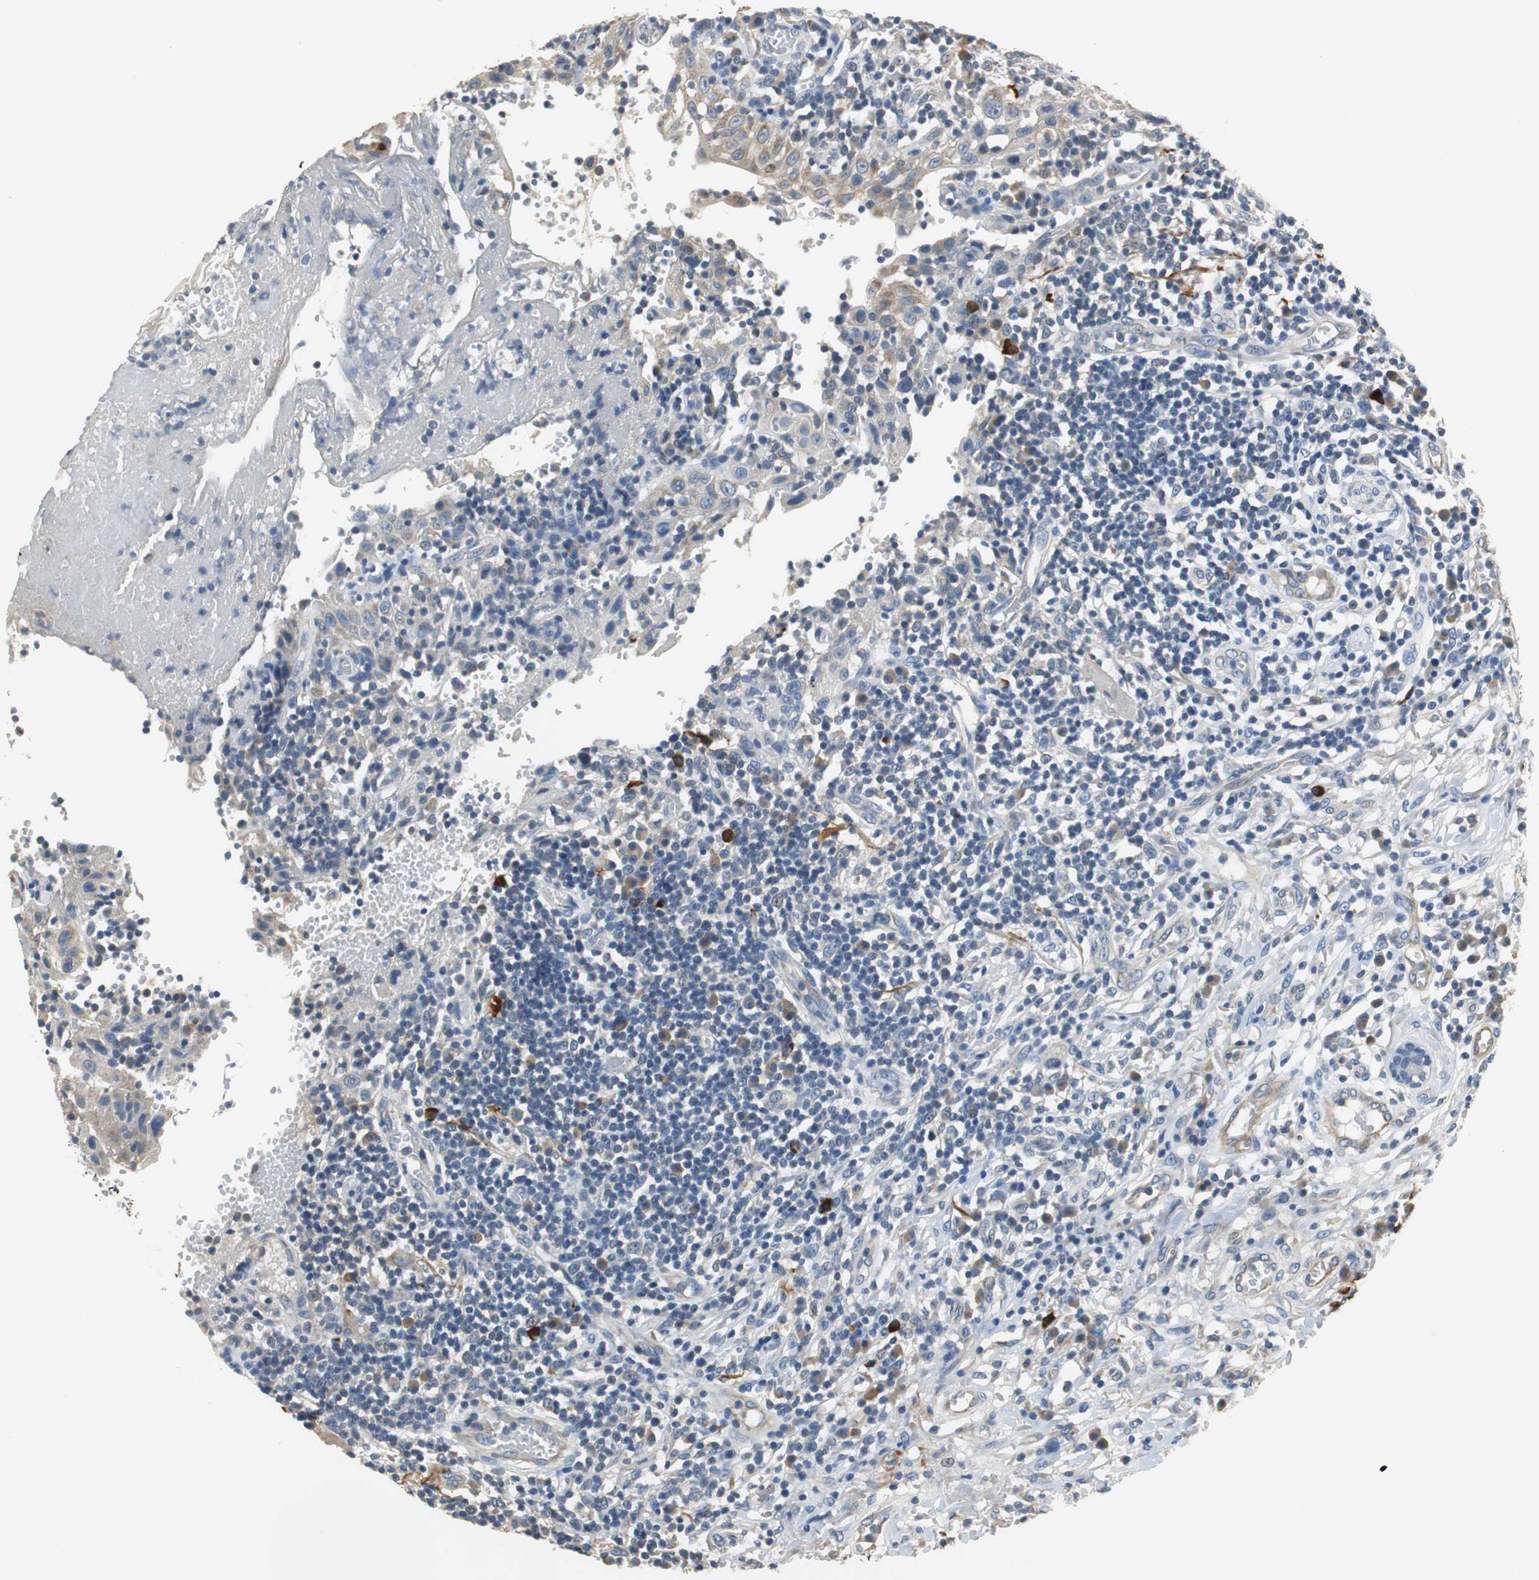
{"staining": {"intensity": "weak", "quantity": "<25%", "location": "cytoplasmic/membranous"}, "tissue": "thyroid cancer", "cell_type": "Tumor cells", "image_type": "cancer", "snomed": [{"axis": "morphology", "description": "Carcinoma, NOS"}, {"axis": "topography", "description": "Thyroid gland"}], "caption": "This is an immunohistochemistry photomicrograph of thyroid cancer. There is no staining in tumor cells.", "gene": "MTIF2", "patient": {"sex": "female", "age": 77}}